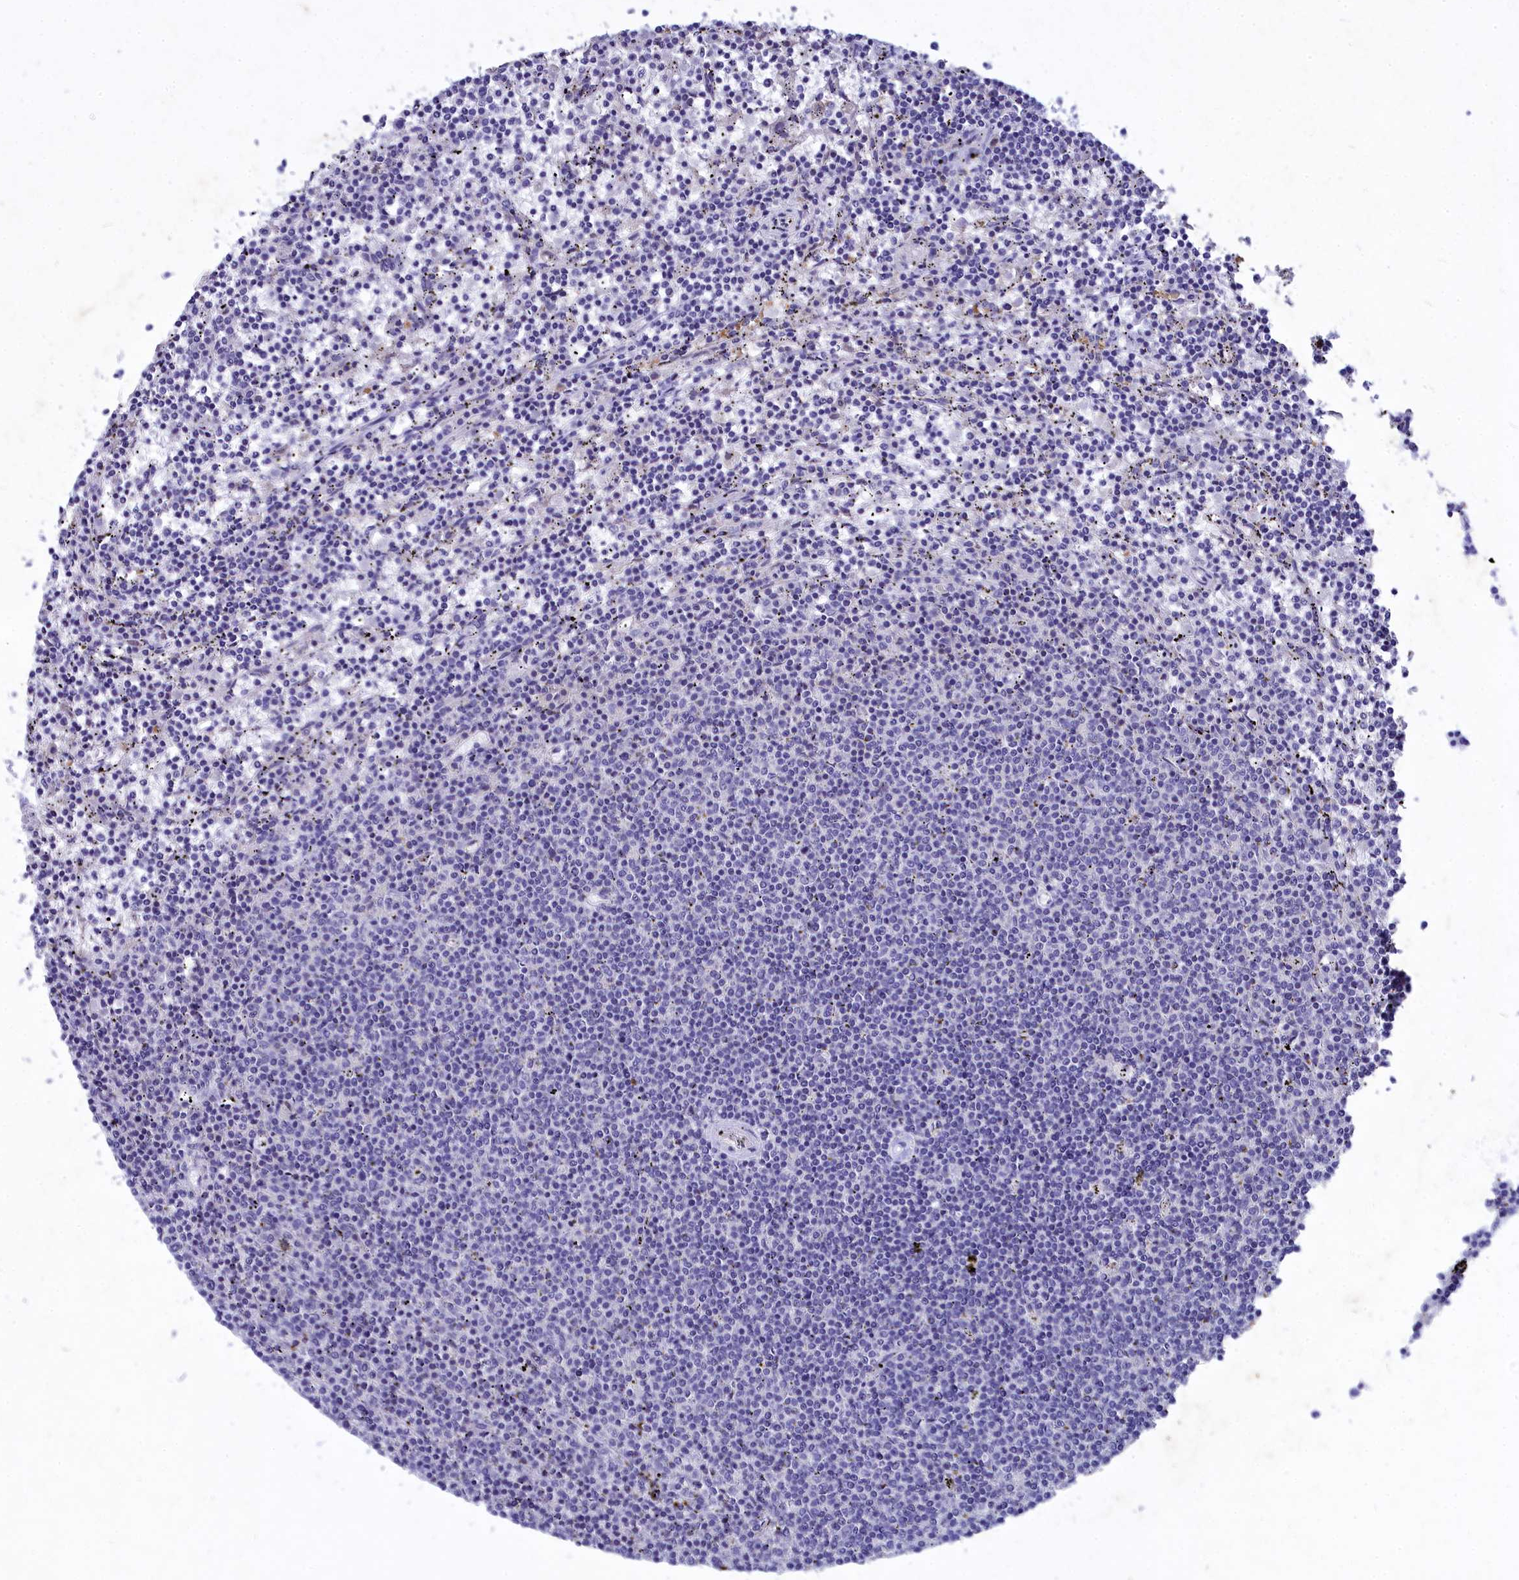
{"staining": {"intensity": "negative", "quantity": "none", "location": "none"}, "tissue": "lymphoma", "cell_type": "Tumor cells", "image_type": "cancer", "snomed": [{"axis": "morphology", "description": "Malignant lymphoma, non-Hodgkin's type, Low grade"}, {"axis": "topography", "description": "Spleen"}], "caption": "Immunohistochemical staining of lymphoma reveals no significant expression in tumor cells.", "gene": "DEFB119", "patient": {"sex": "female", "age": 50}}